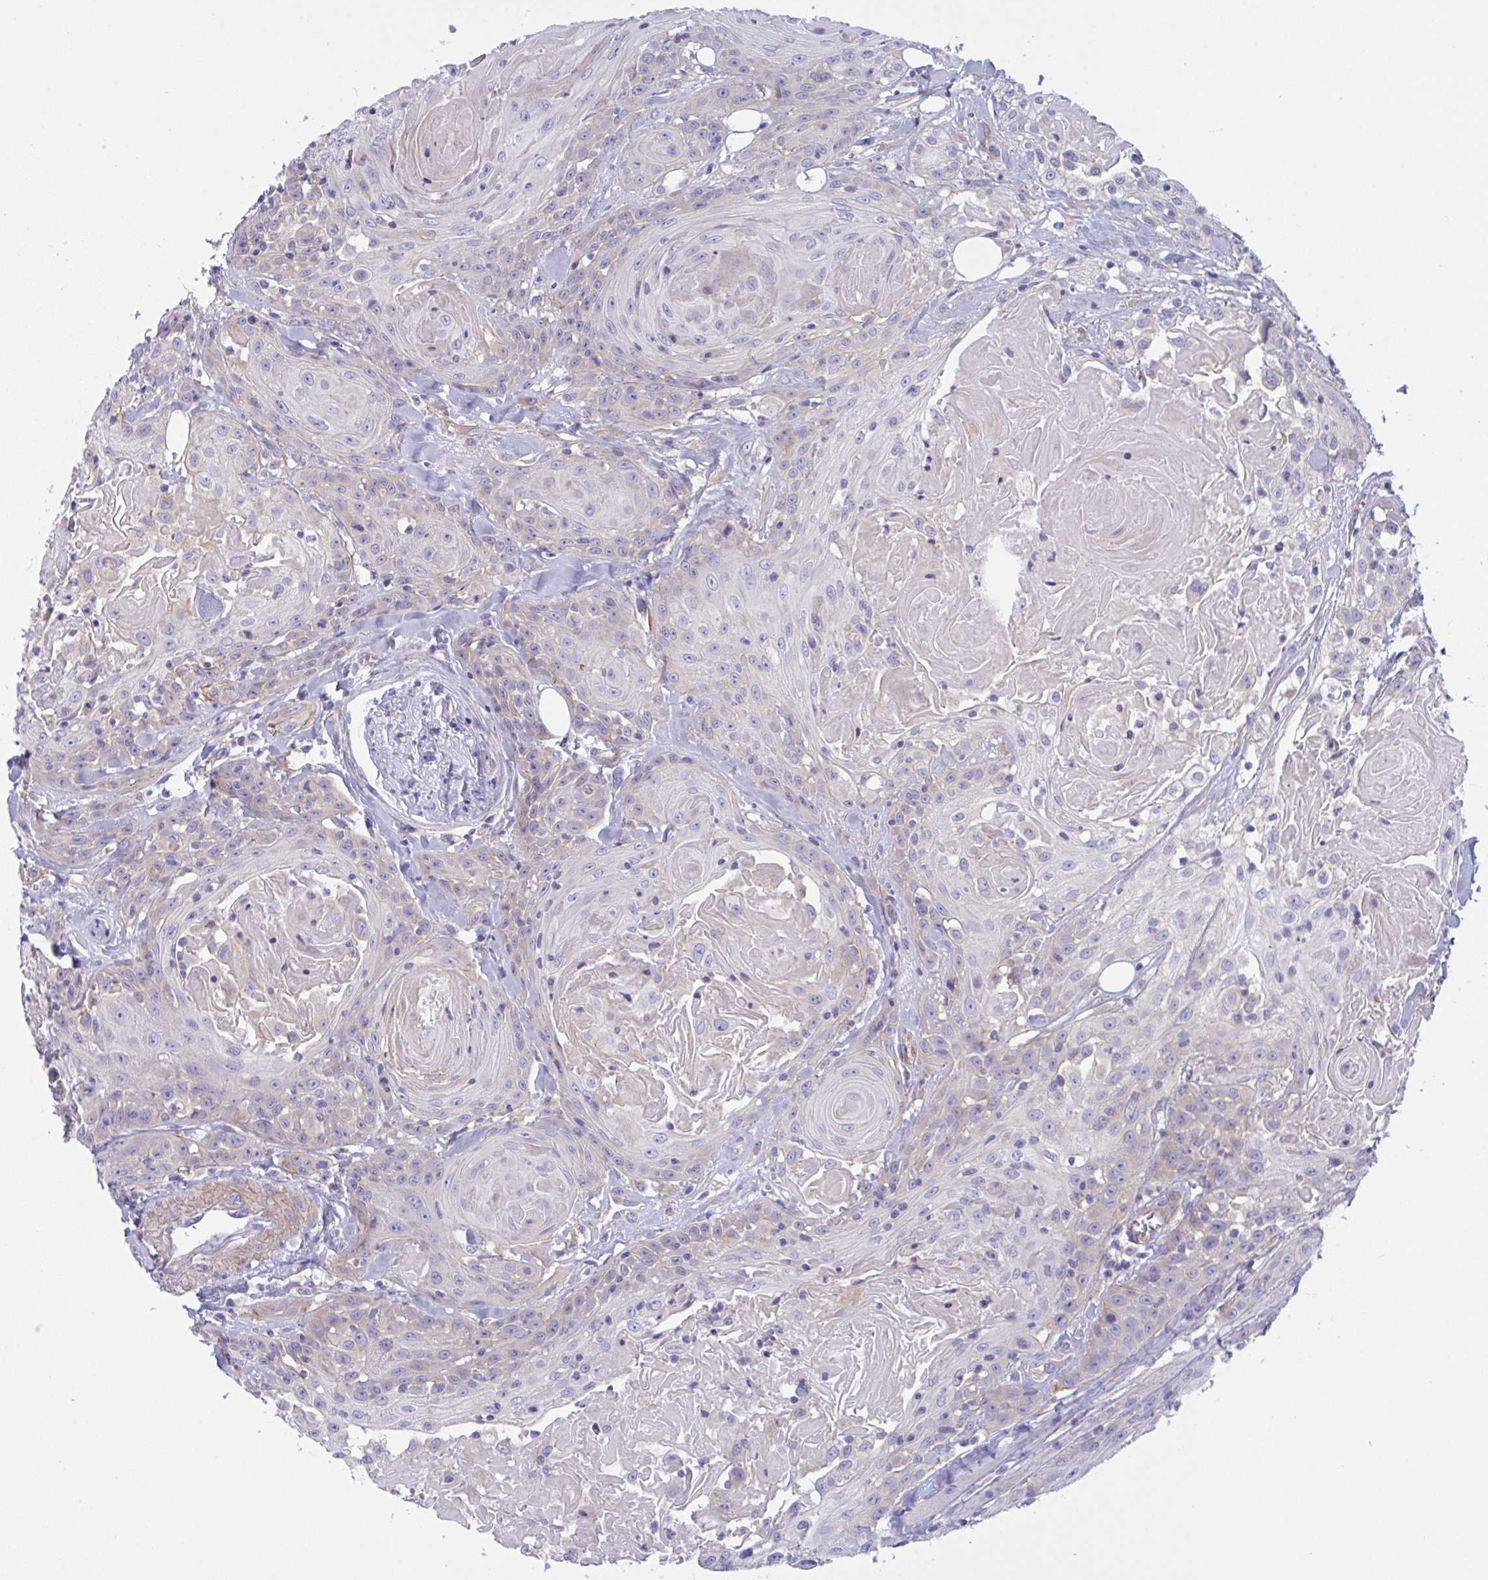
{"staining": {"intensity": "weak", "quantity": "<25%", "location": "cytoplasmic/membranous"}, "tissue": "head and neck cancer", "cell_type": "Tumor cells", "image_type": "cancer", "snomed": [{"axis": "morphology", "description": "Squamous cell carcinoma, NOS"}, {"axis": "topography", "description": "Head-Neck"}], "caption": "Tumor cells show no significant staining in head and neck cancer (squamous cell carcinoma).", "gene": "OXLD1", "patient": {"sex": "female", "age": 84}}